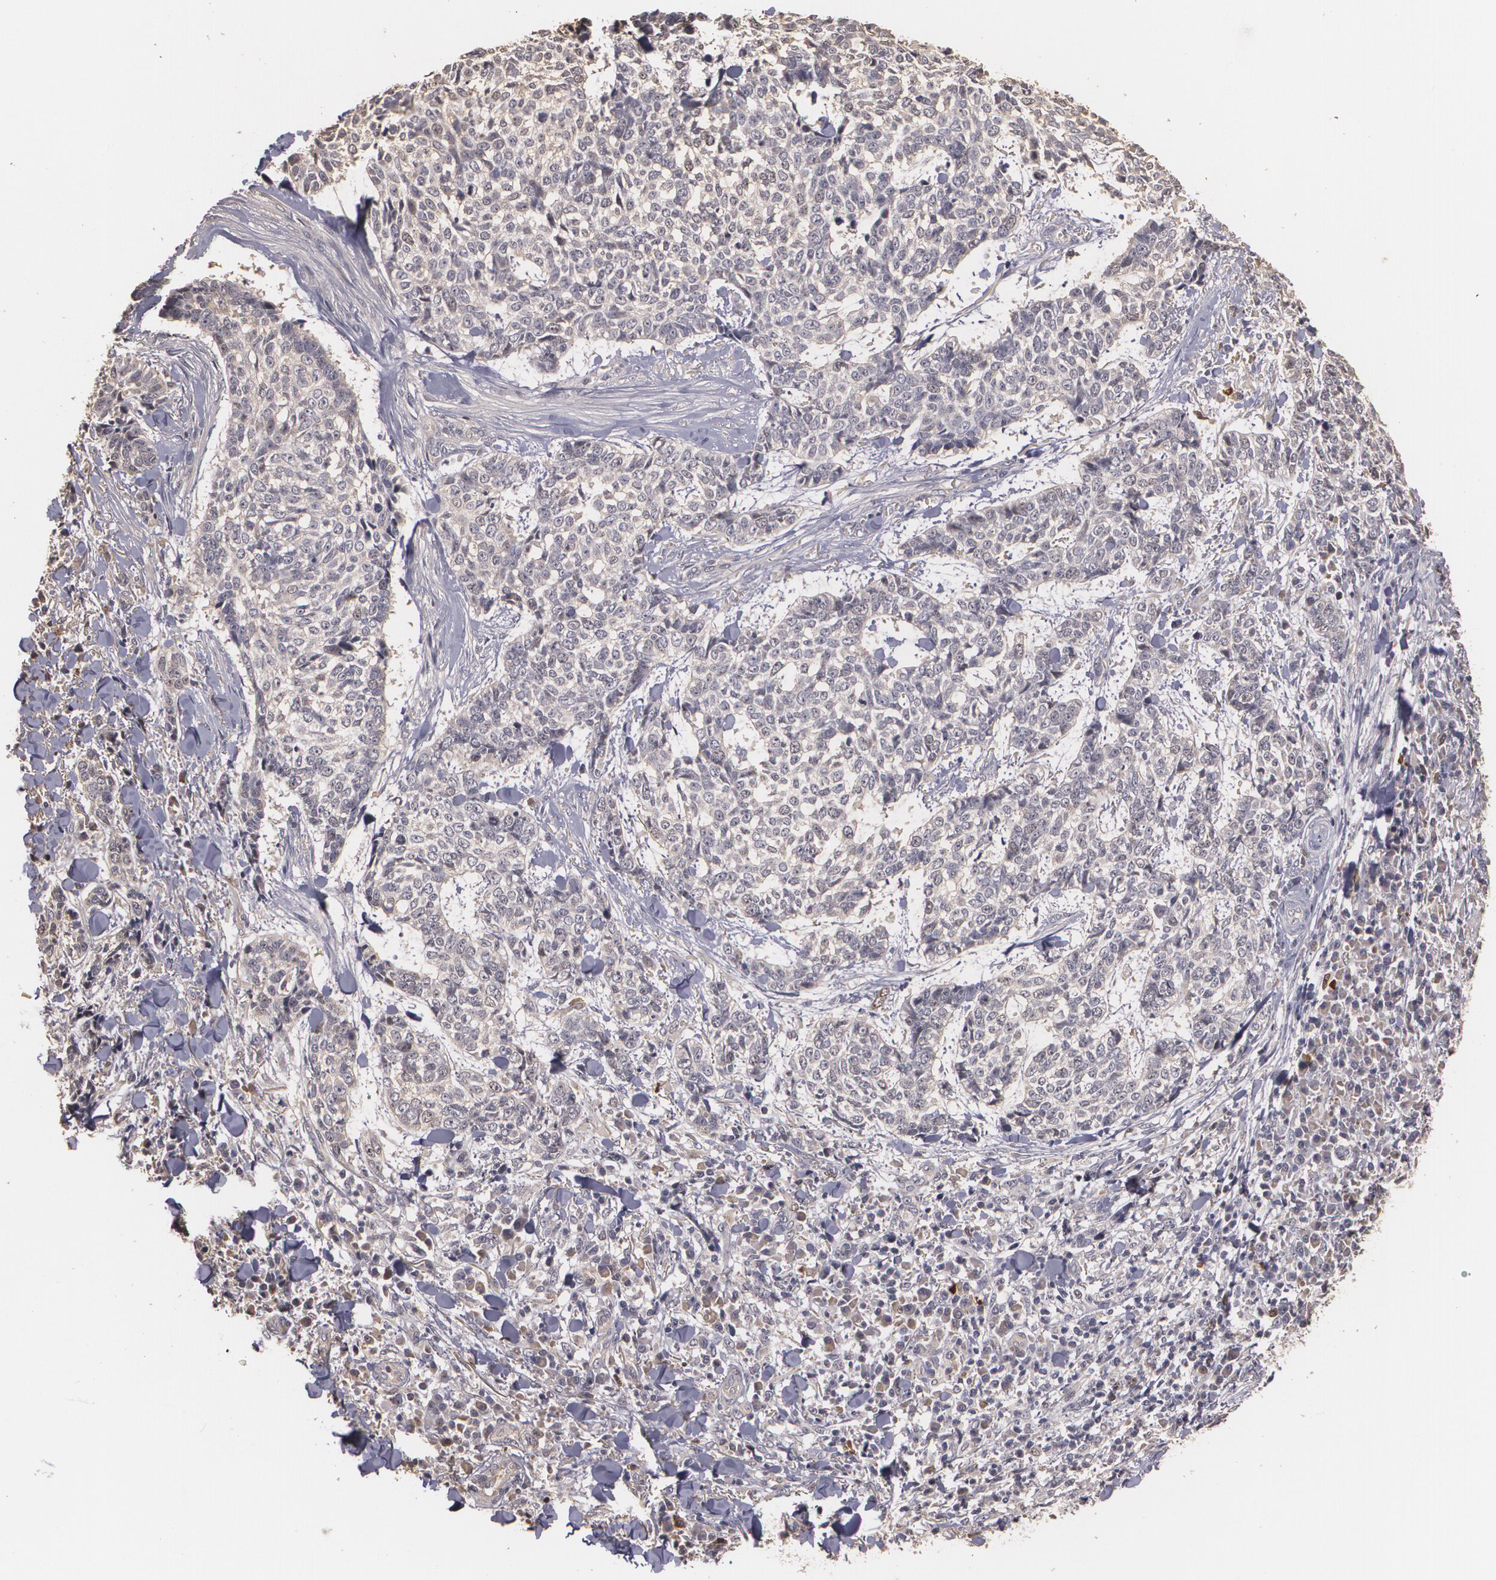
{"staining": {"intensity": "weak", "quantity": "<25%", "location": "nuclear"}, "tissue": "skin cancer", "cell_type": "Tumor cells", "image_type": "cancer", "snomed": [{"axis": "morphology", "description": "Basal cell carcinoma"}, {"axis": "topography", "description": "Skin"}], "caption": "A high-resolution micrograph shows immunohistochemistry (IHC) staining of basal cell carcinoma (skin), which exhibits no significant expression in tumor cells.", "gene": "BRCA1", "patient": {"sex": "female", "age": 89}}